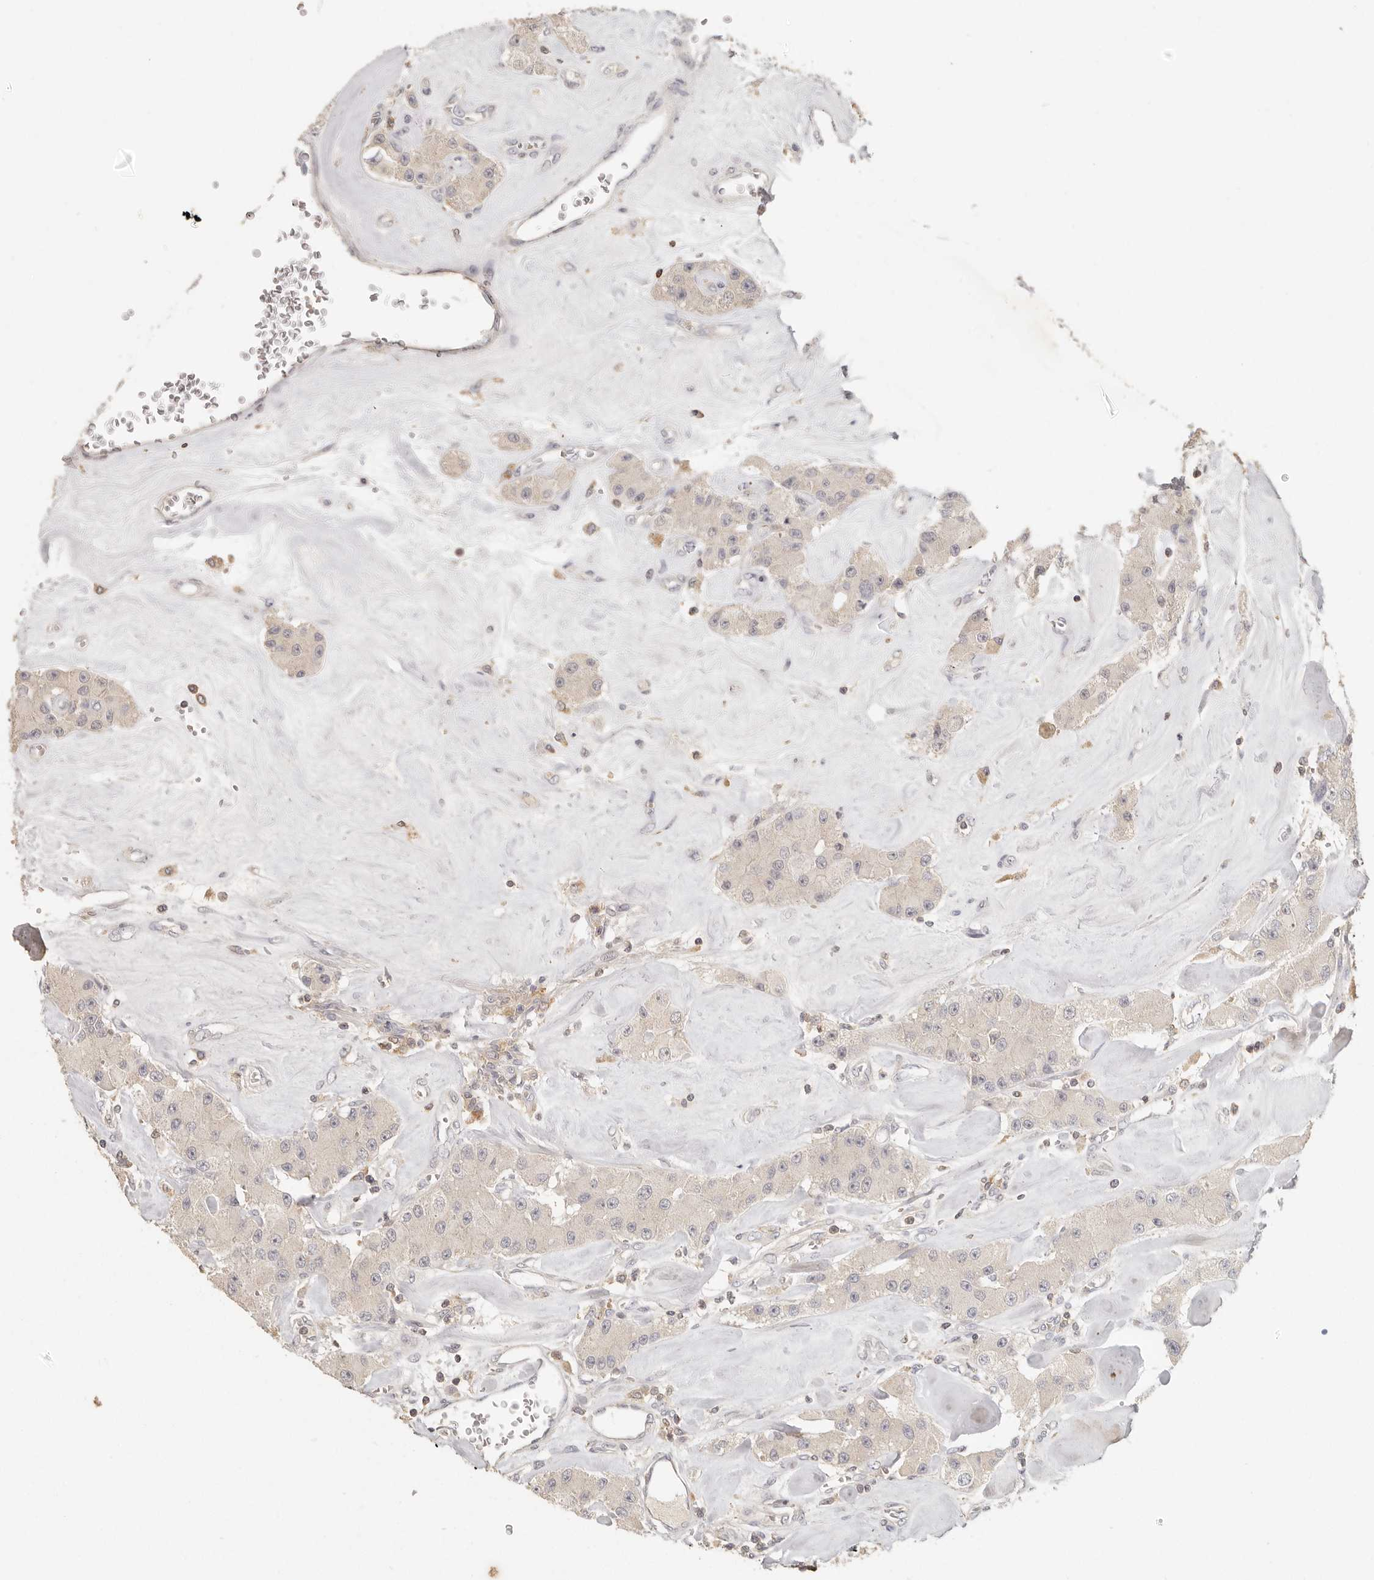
{"staining": {"intensity": "negative", "quantity": "none", "location": "none"}, "tissue": "carcinoid", "cell_type": "Tumor cells", "image_type": "cancer", "snomed": [{"axis": "morphology", "description": "Carcinoid, malignant, NOS"}, {"axis": "topography", "description": "Pancreas"}], "caption": "A high-resolution image shows immunohistochemistry staining of carcinoid, which demonstrates no significant staining in tumor cells. Nuclei are stained in blue.", "gene": "CSK", "patient": {"sex": "male", "age": 41}}